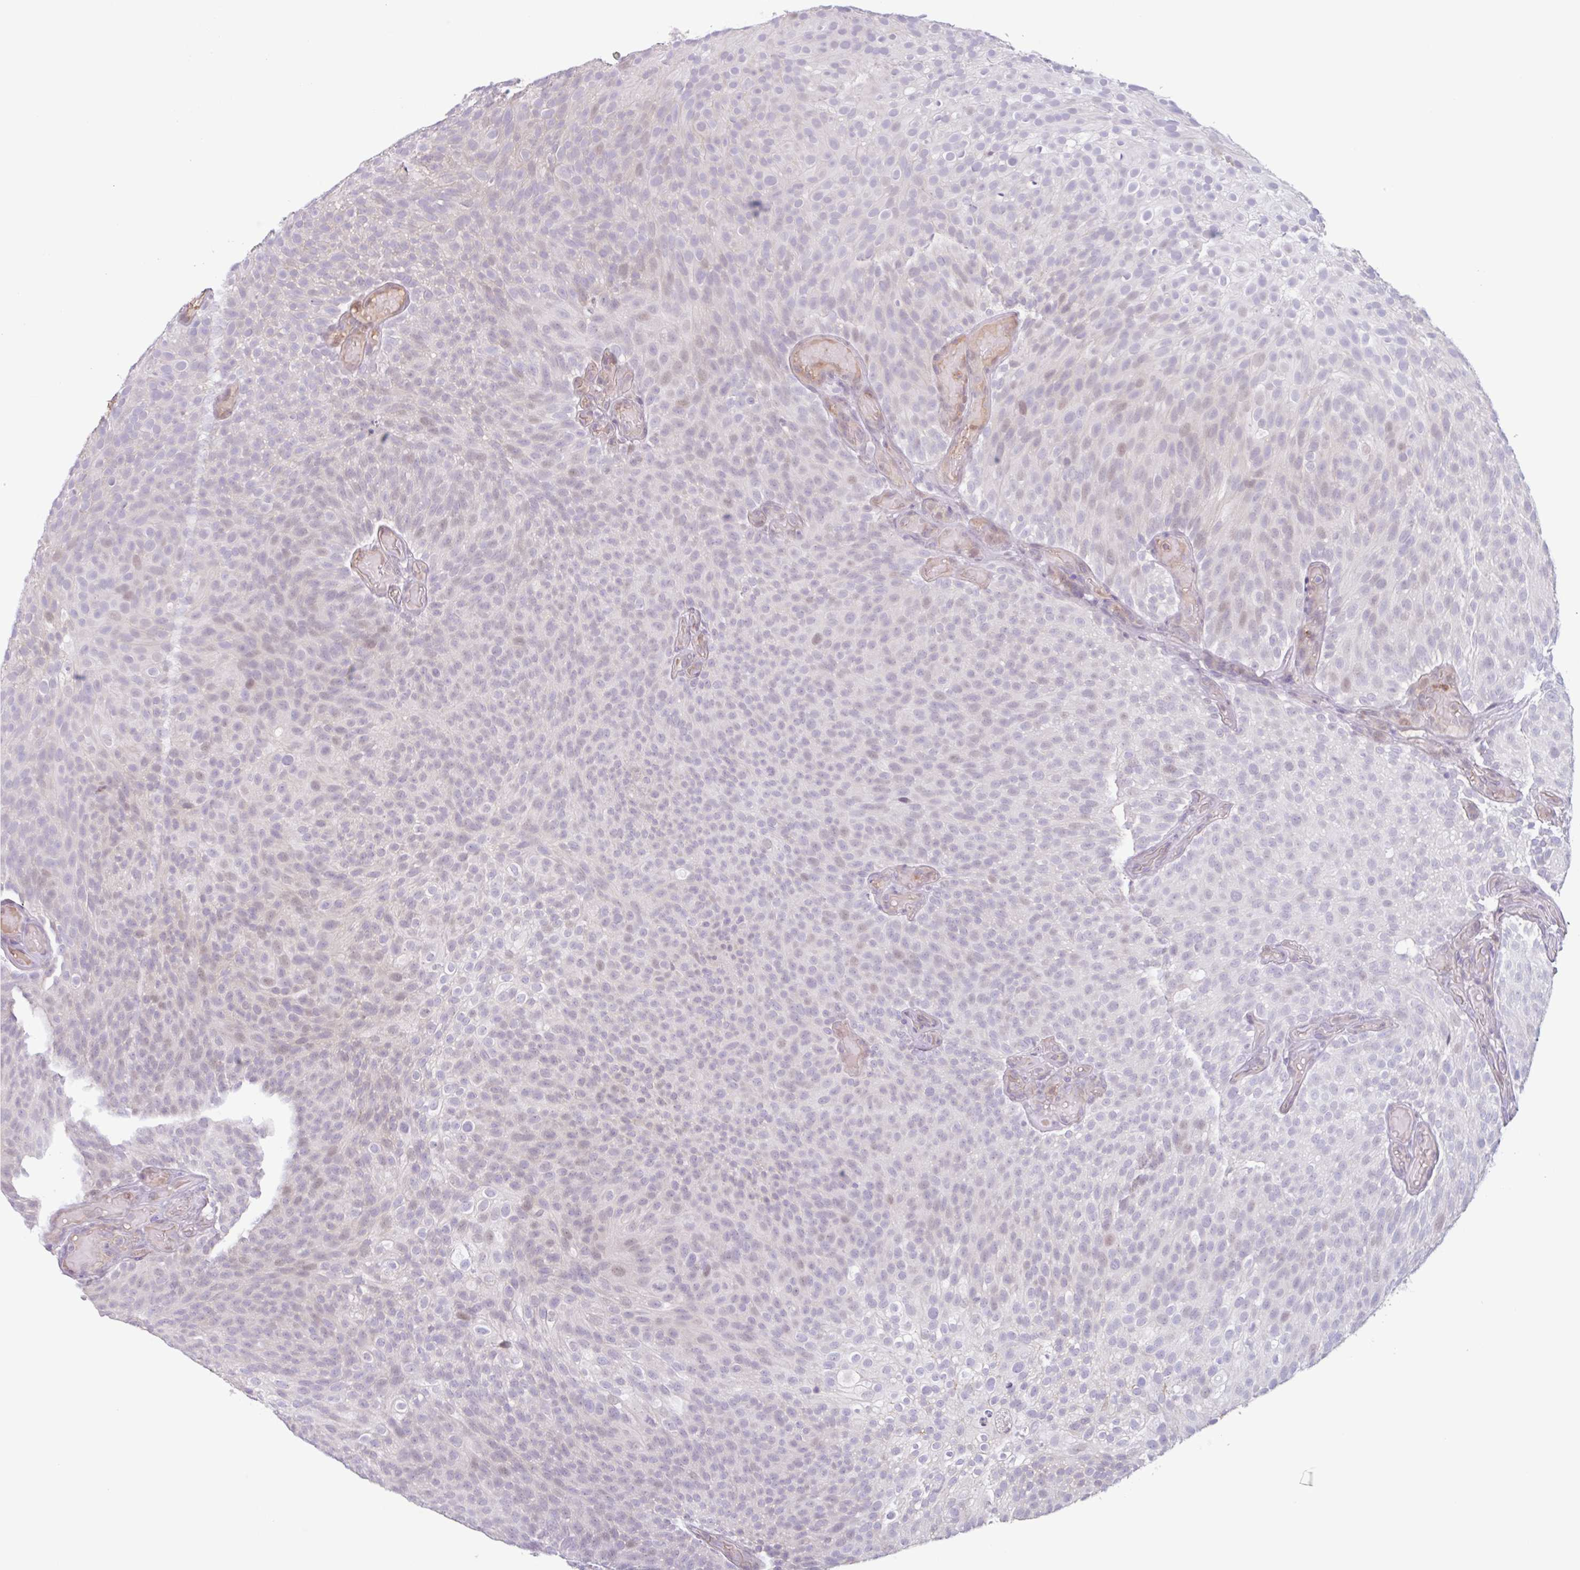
{"staining": {"intensity": "weak", "quantity": "<25%", "location": "nuclear"}, "tissue": "urothelial cancer", "cell_type": "Tumor cells", "image_type": "cancer", "snomed": [{"axis": "morphology", "description": "Urothelial carcinoma, Low grade"}, {"axis": "topography", "description": "Urinary bladder"}], "caption": "Urothelial cancer was stained to show a protein in brown. There is no significant staining in tumor cells.", "gene": "TAF1D", "patient": {"sex": "male", "age": 78}}